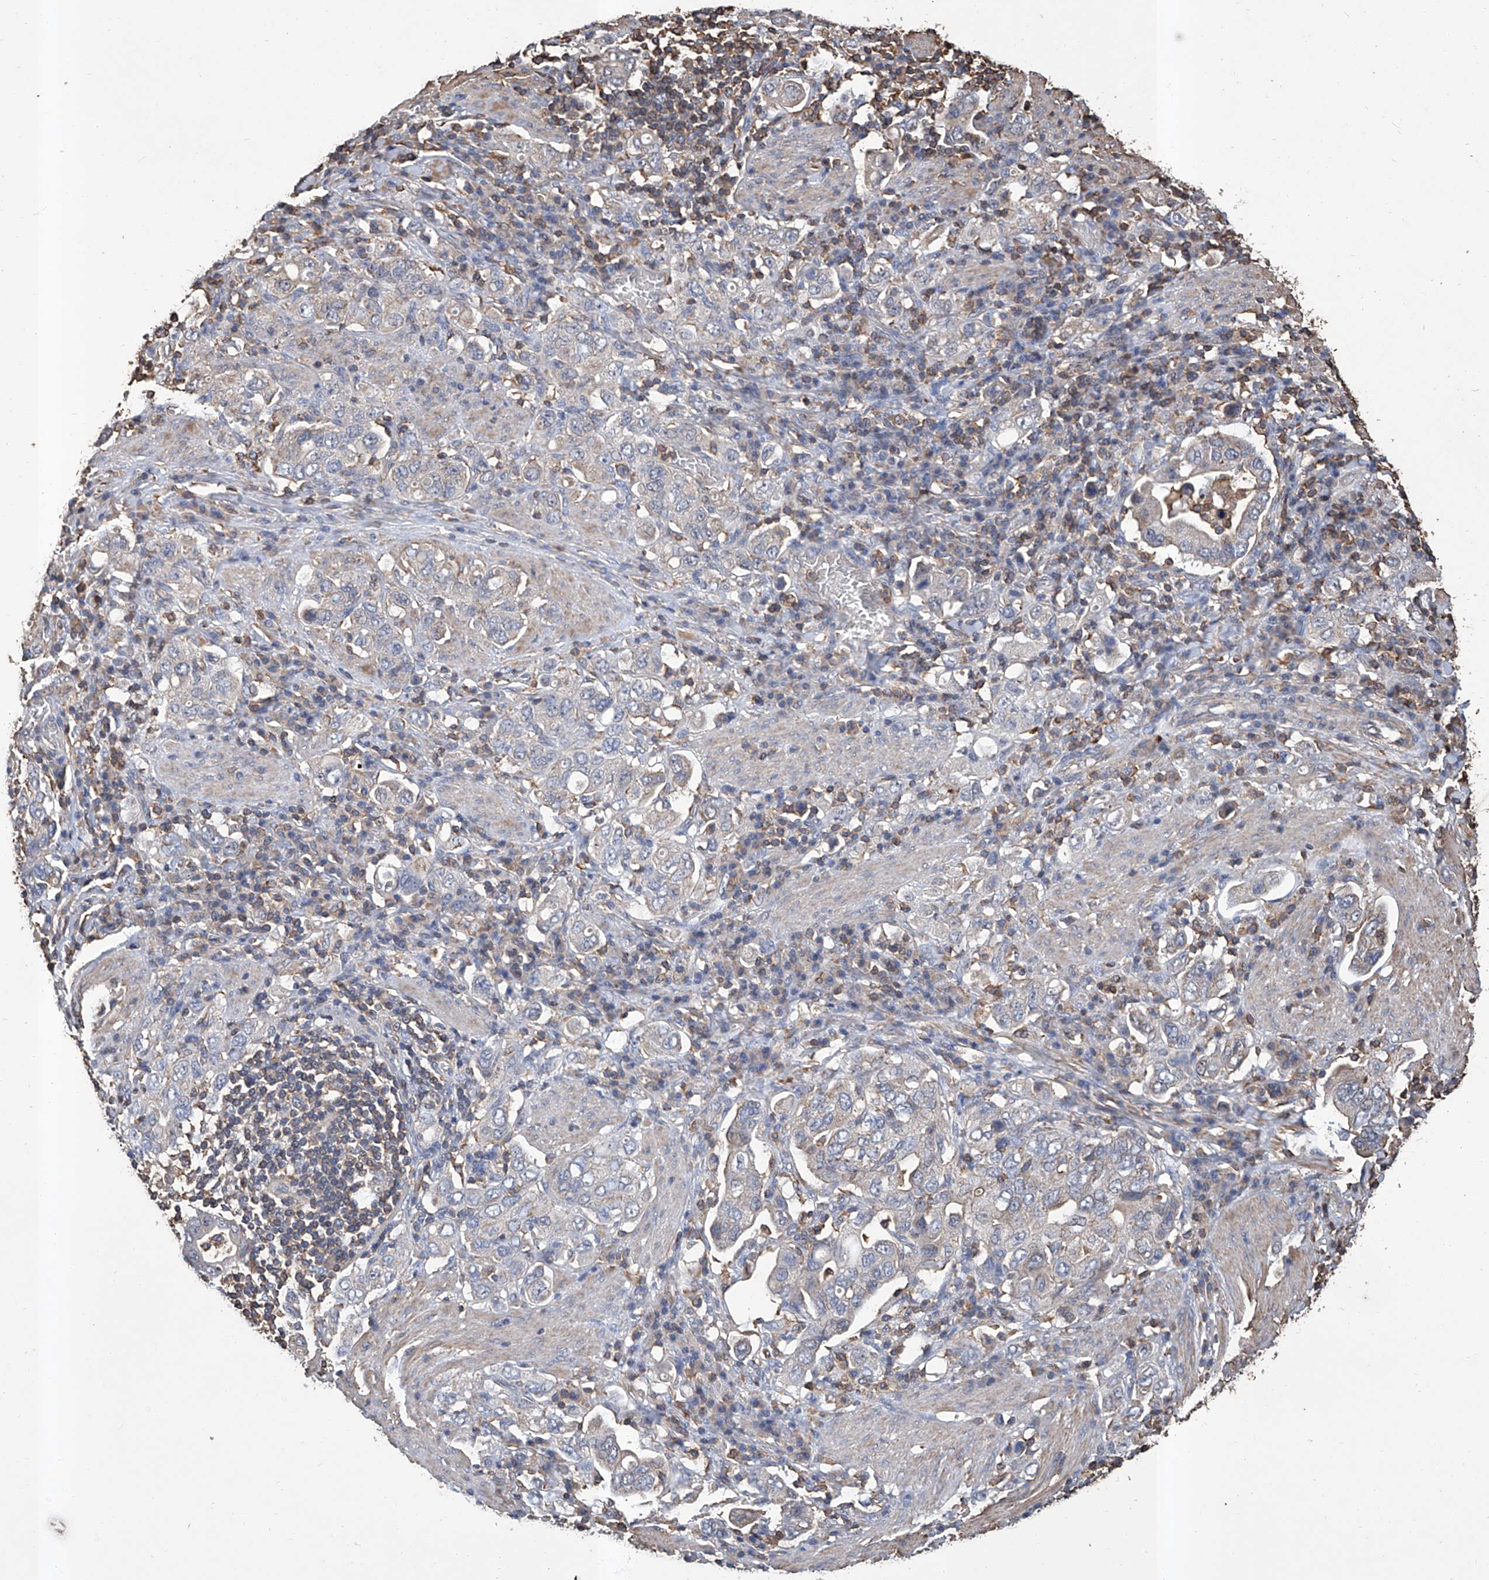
{"staining": {"intensity": "negative", "quantity": "none", "location": "none"}, "tissue": "stomach cancer", "cell_type": "Tumor cells", "image_type": "cancer", "snomed": [{"axis": "morphology", "description": "Adenocarcinoma, NOS"}, {"axis": "topography", "description": "Stomach, upper"}], "caption": "Tumor cells are negative for protein expression in human stomach cancer (adenocarcinoma).", "gene": "GPT", "patient": {"sex": "male", "age": 62}}